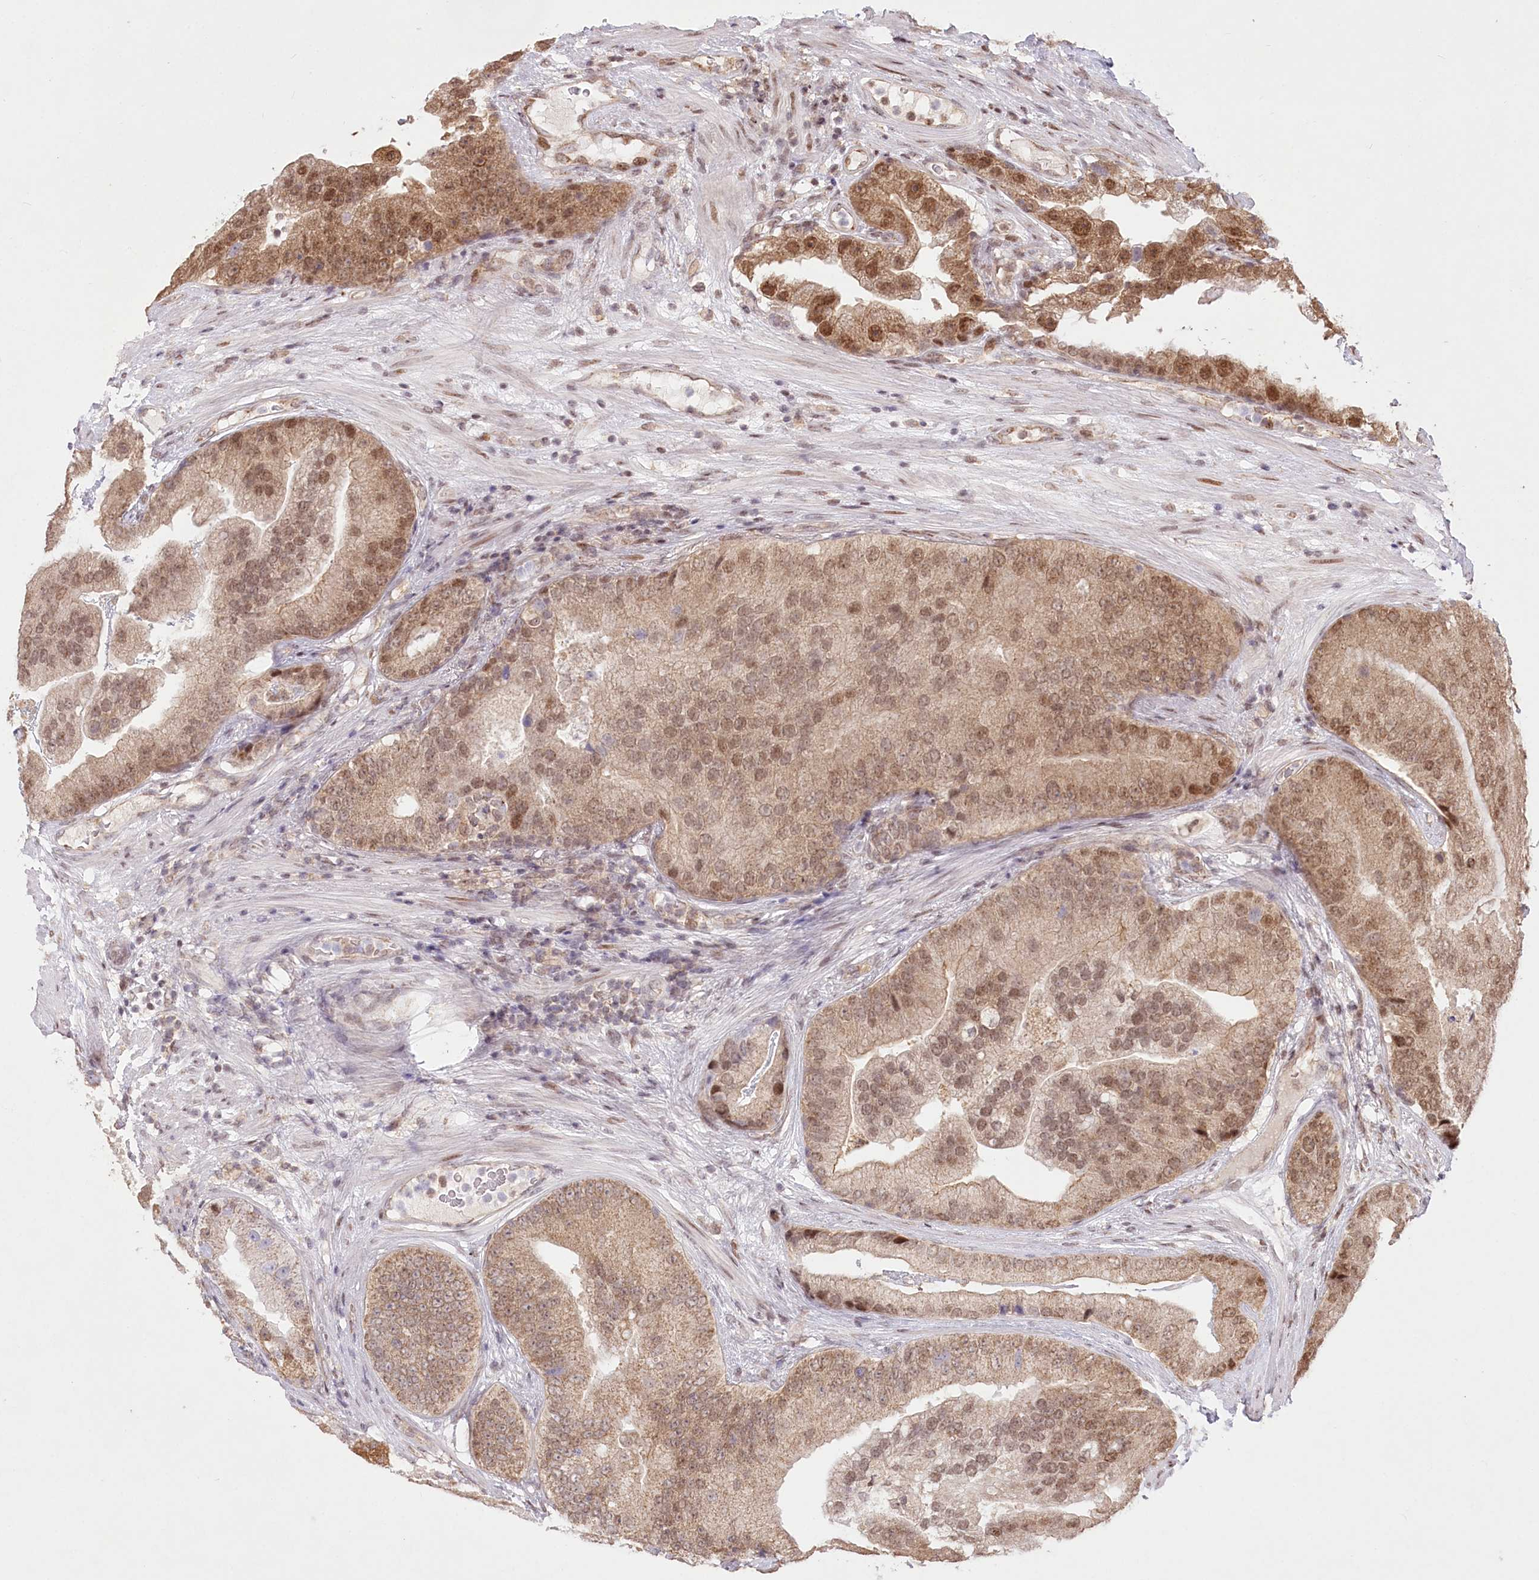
{"staining": {"intensity": "moderate", "quantity": ">75%", "location": "cytoplasmic/membranous,nuclear"}, "tissue": "prostate cancer", "cell_type": "Tumor cells", "image_type": "cancer", "snomed": [{"axis": "morphology", "description": "Adenocarcinoma, High grade"}, {"axis": "topography", "description": "Prostate"}], "caption": "Immunohistochemical staining of human high-grade adenocarcinoma (prostate) demonstrates medium levels of moderate cytoplasmic/membranous and nuclear expression in approximately >75% of tumor cells.", "gene": "PYURF", "patient": {"sex": "male", "age": 70}}